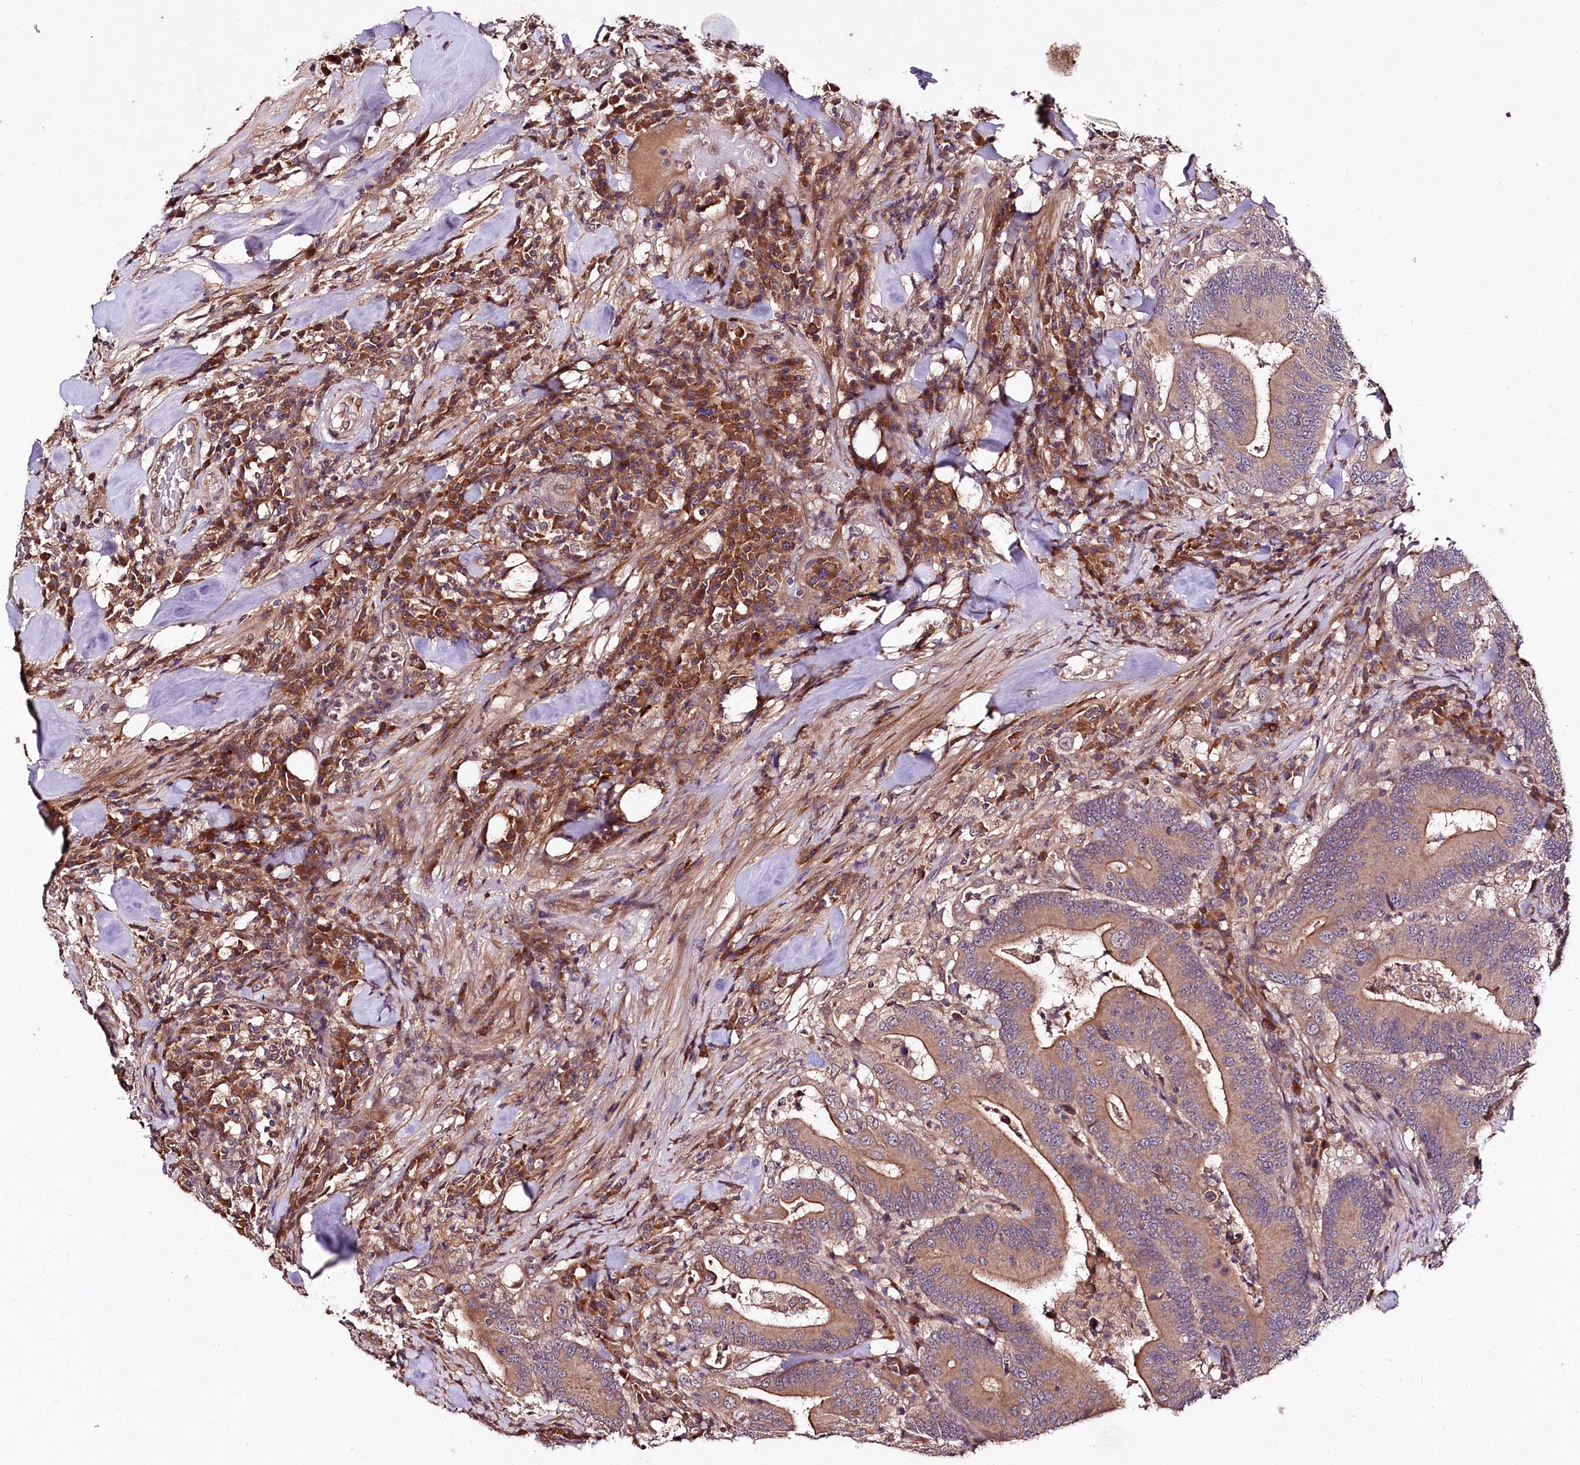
{"staining": {"intensity": "moderate", "quantity": ">75%", "location": "cytoplasmic/membranous"}, "tissue": "colorectal cancer", "cell_type": "Tumor cells", "image_type": "cancer", "snomed": [{"axis": "morphology", "description": "Adenocarcinoma, NOS"}, {"axis": "topography", "description": "Colon"}], "caption": "The histopathology image displays immunohistochemical staining of colorectal cancer (adenocarcinoma). There is moderate cytoplasmic/membranous expression is appreciated in about >75% of tumor cells. The protein is stained brown, and the nuclei are stained in blue (DAB (3,3'-diaminobenzidine) IHC with brightfield microscopy, high magnification).", "gene": "TNPO3", "patient": {"sex": "female", "age": 66}}